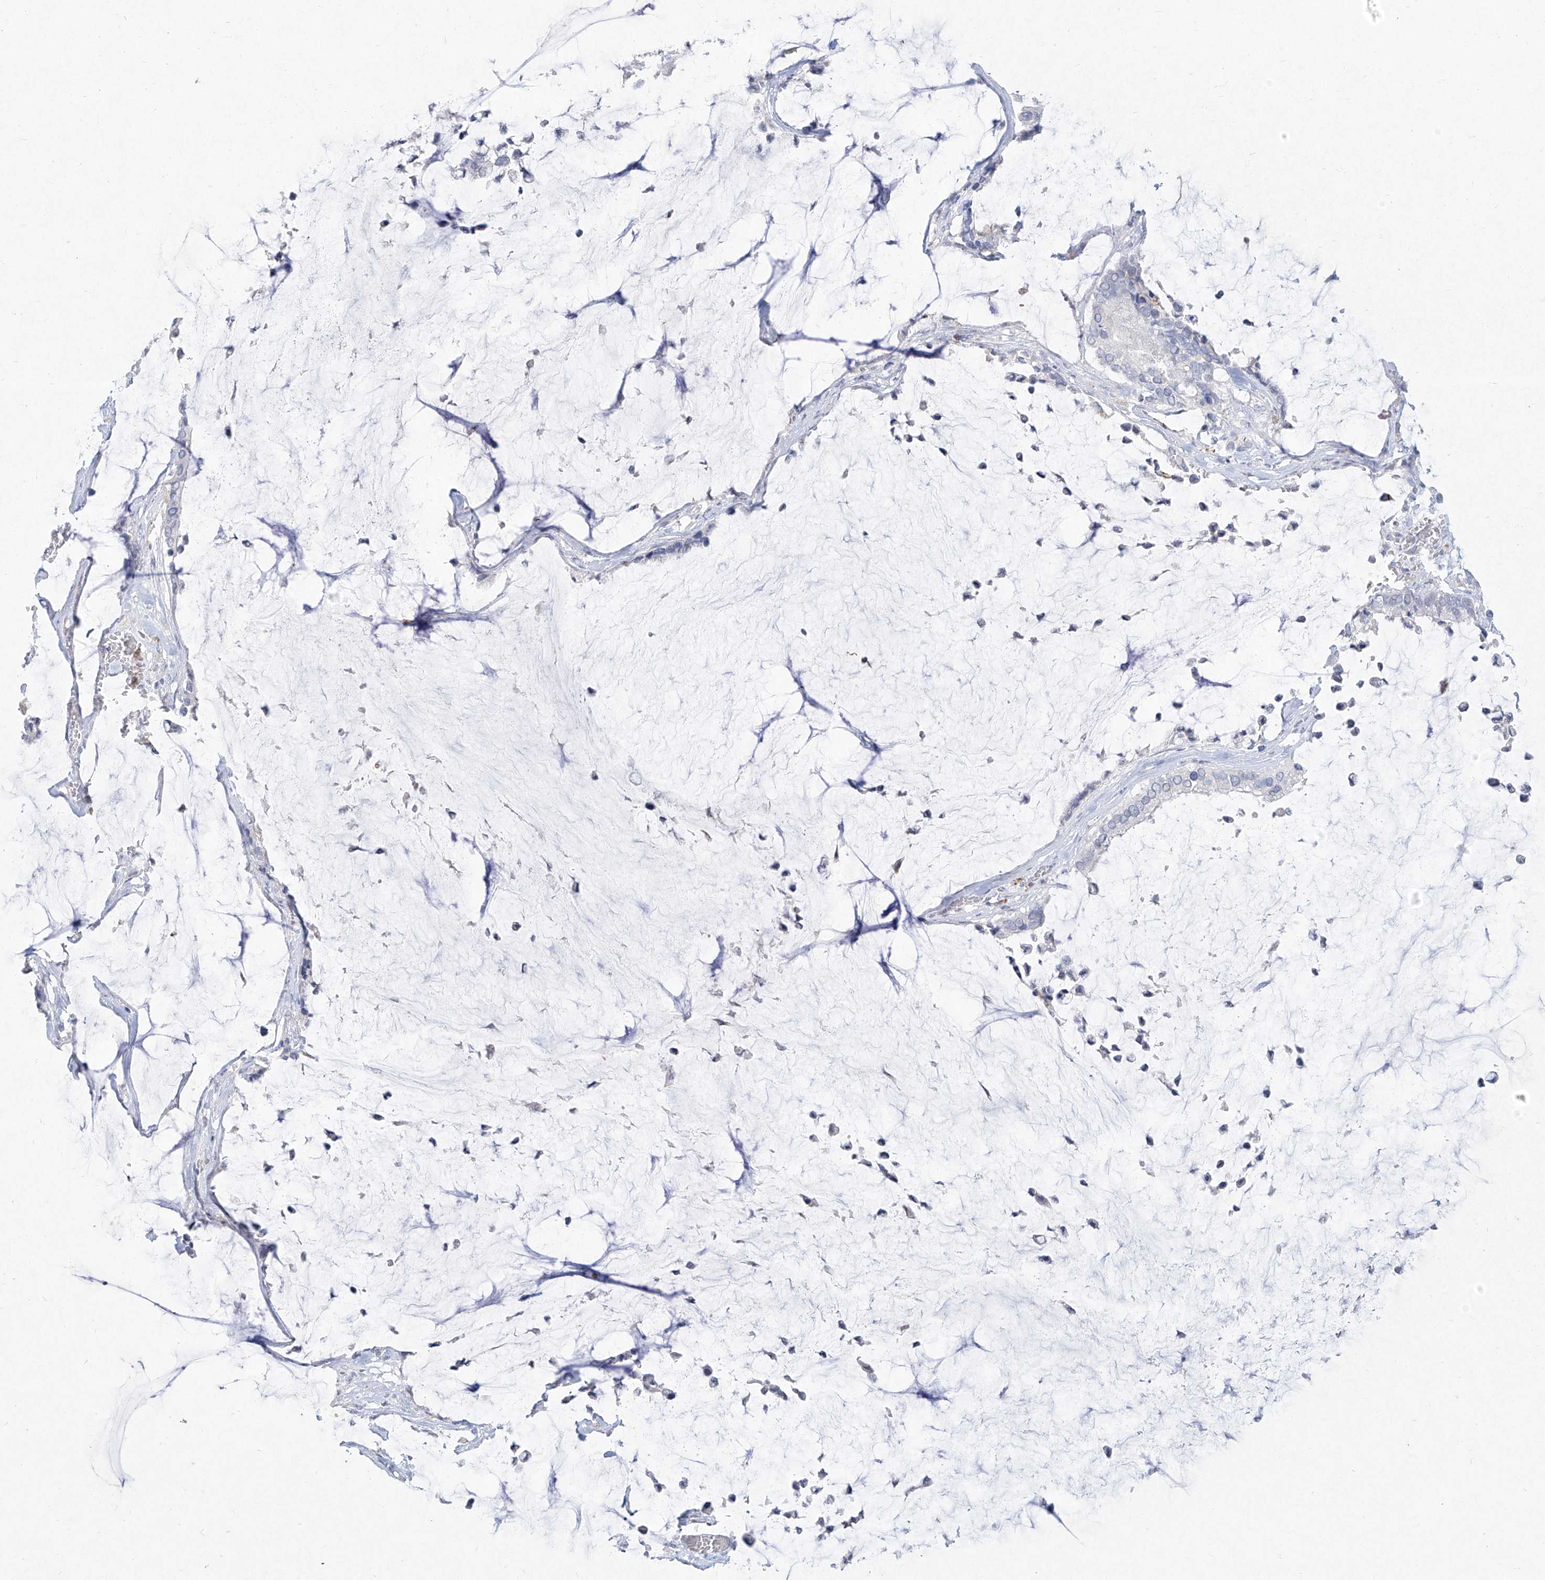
{"staining": {"intensity": "negative", "quantity": "none", "location": "none"}, "tissue": "pancreatic cancer", "cell_type": "Tumor cells", "image_type": "cancer", "snomed": [{"axis": "morphology", "description": "Adenocarcinoma, NOS"}, {"axis": "topography", "description": "Pancreas"}], "caption": "Immunohistochemical staining of human adenocarcinoma (pancreatic) exhibits no significant expression in tumor cells.", "gene": "CD209", "patient": {"sex": "male", "age": 41}}